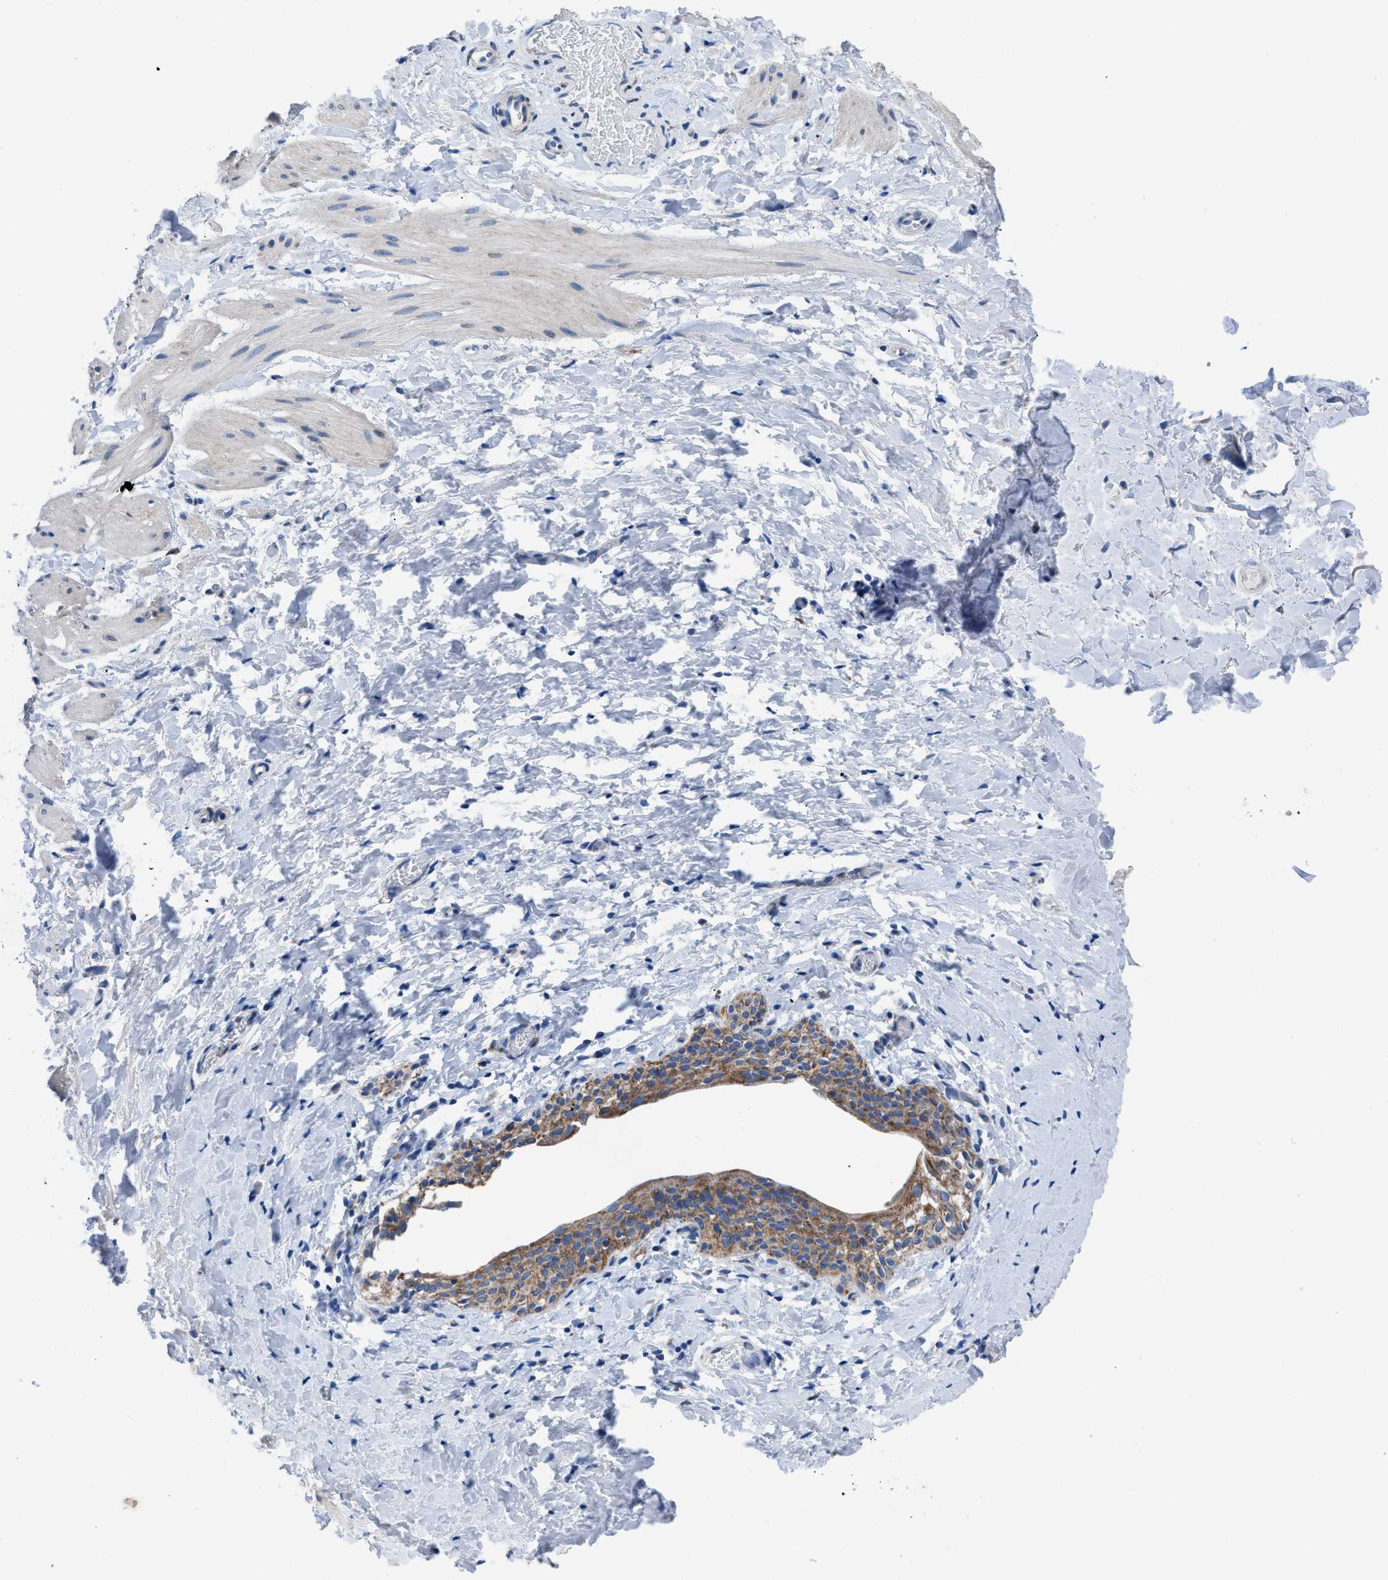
{"staining": {"intensity": "negative", "quantity": "none", "location": "none"}, "tissue": "smooth muscle", "cell_type": "Smooth muscle cells", "image_type": "normal", "snomed": [{"axis": "morphology", "description": "Normal tissue, NOS"}, {"axis": "topography", "description": "Smooth muscle"}], "caption": "DAB immunohistochemical staining of normal smooth muscle demonstrates no significant staining in smooth muscle cells. (Brightfield microscopy of DAB immunohistochemistry at high magnification).", "gene": "ZDHHC3", "patient": {"sex": "male", "age": 16}}